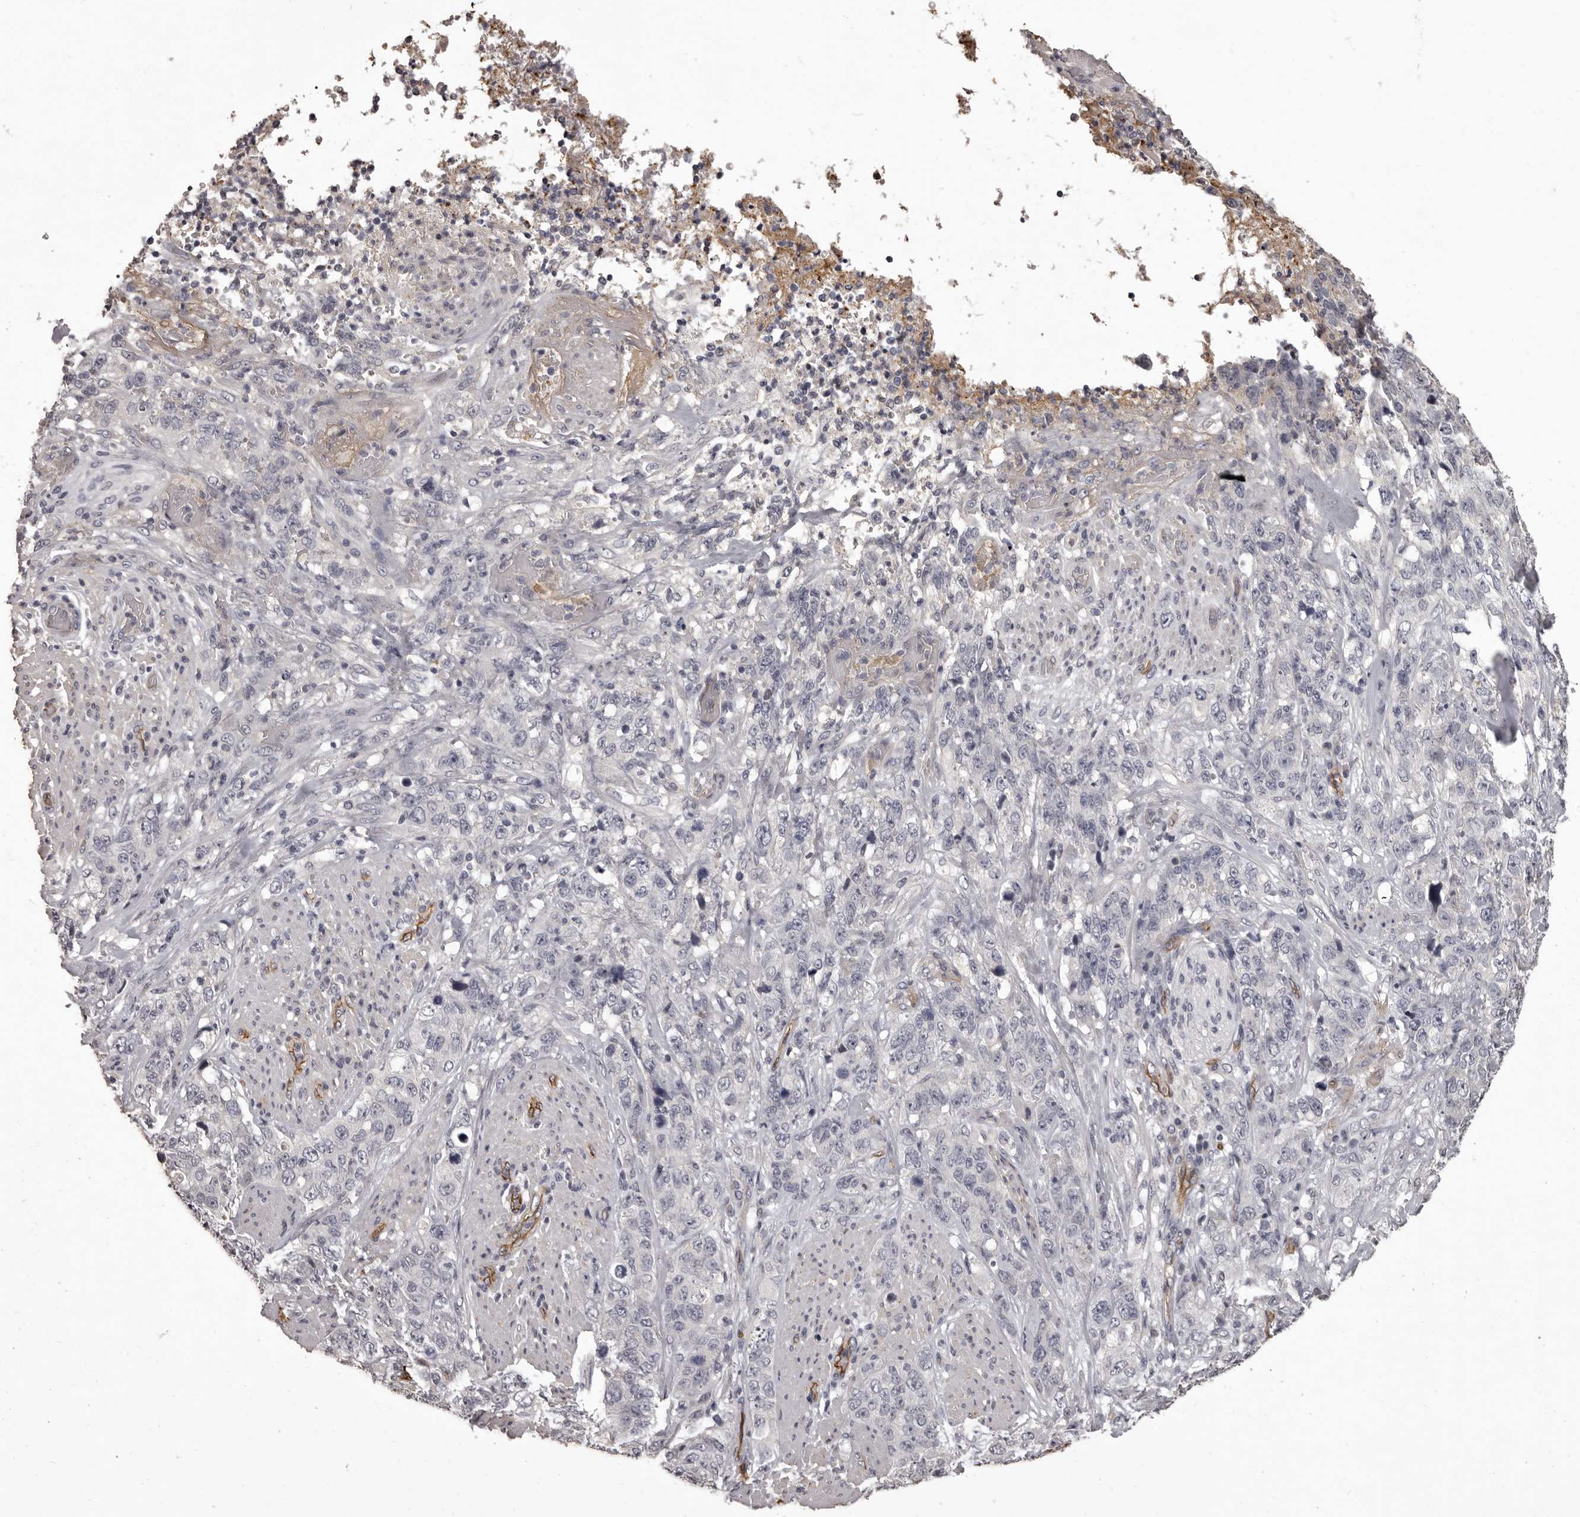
{"staining": {"intensity": "negative", "quantity": "none", "location": "none"}, "tissue": "stomach cancer", "cell_type": "Tumor cells", "image_type": "cancer", "snomed": [{"axis": "morphology", "description": "Adenocarcinoma, NOS"}, {"axis": "topography", "description": "Stomach"}], "caption": "Immunohistochemical staining of human stomach adenocarcinoma exhibits no significant positivity in tumor cells.", "gene": "GPR78", "patient": {"sex": "male", "age": 48}}